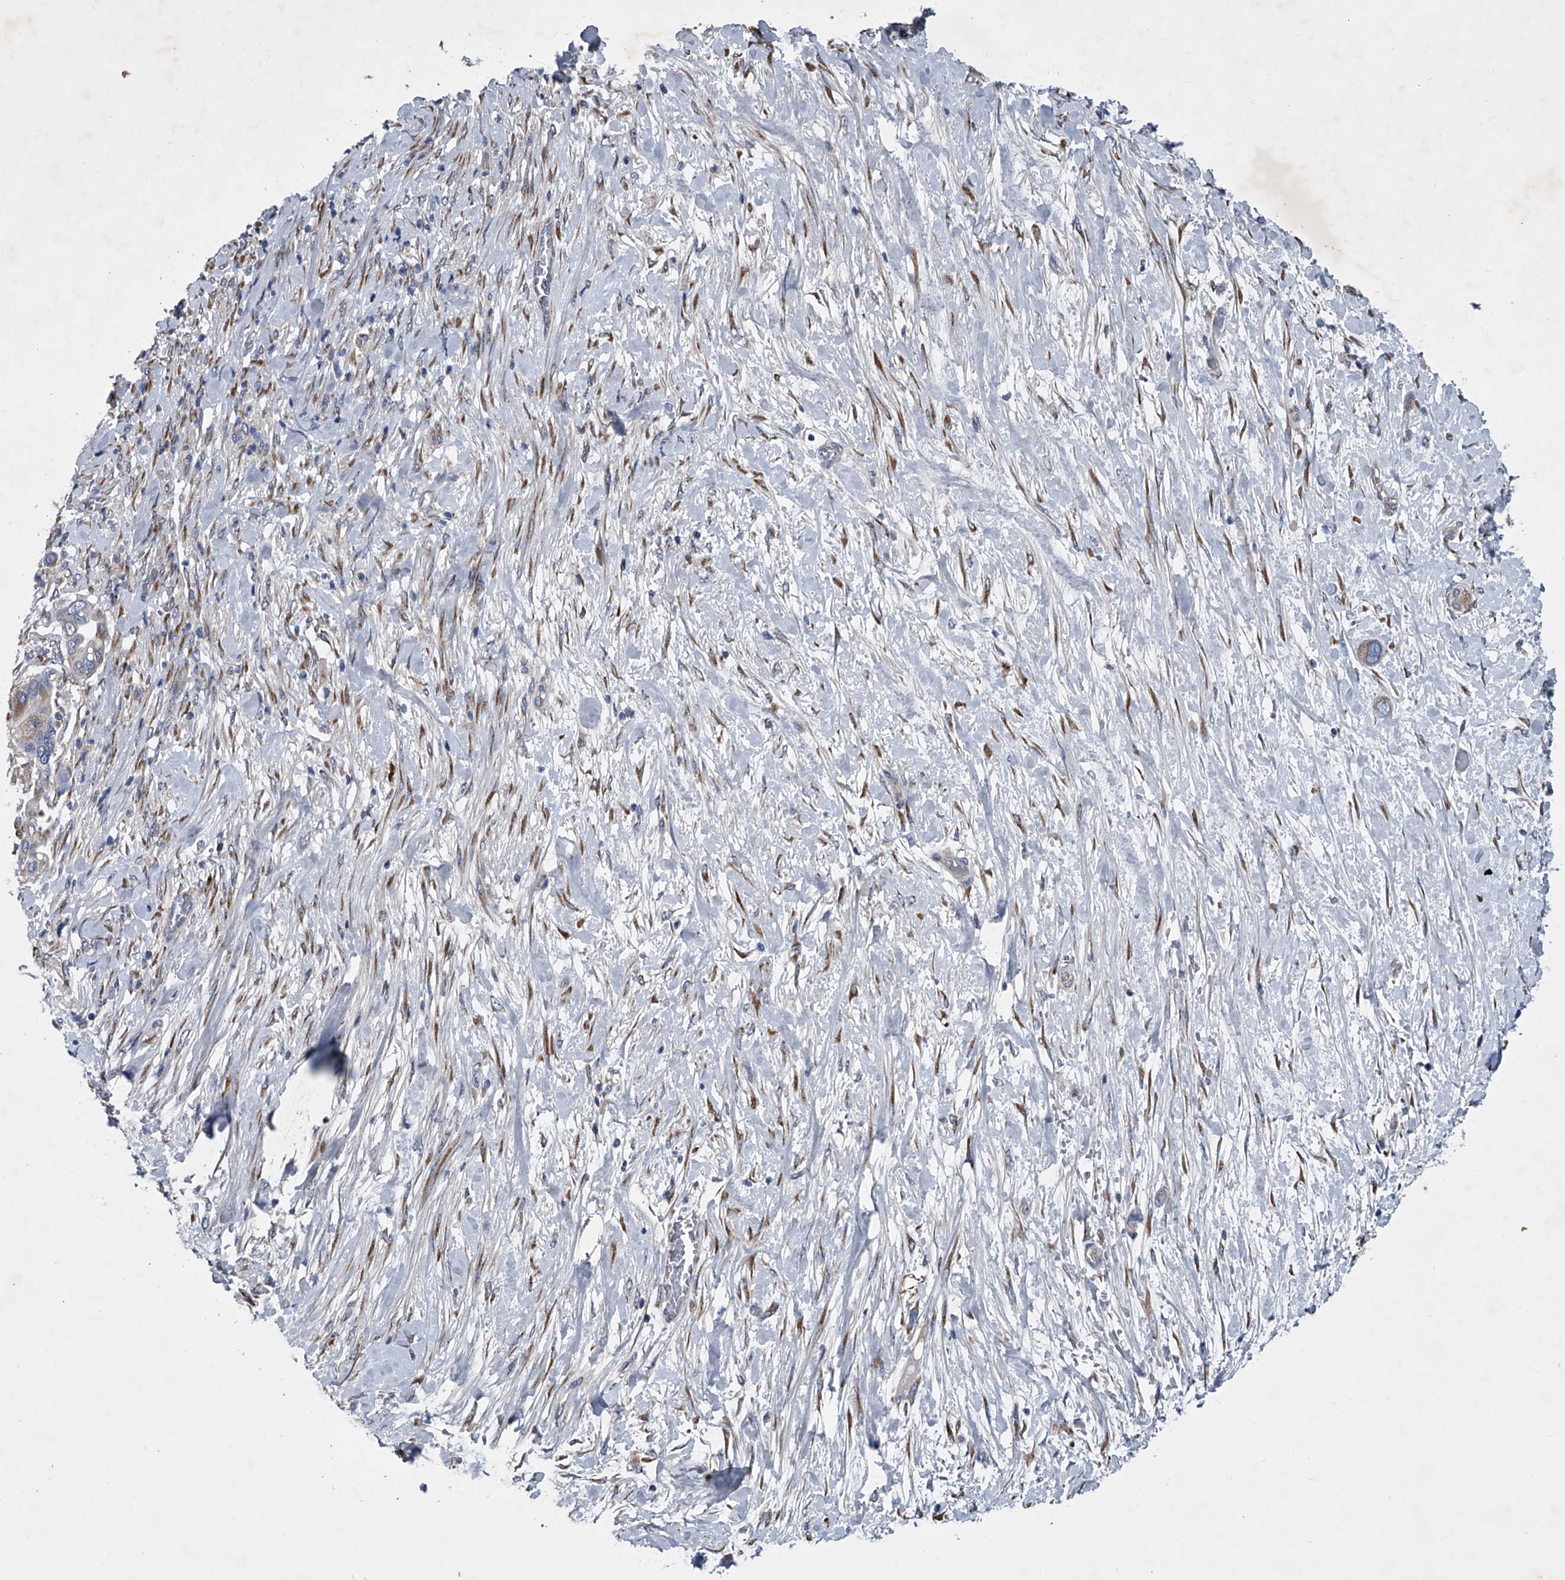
{"staining": {"intensity": "weak", "quantity": "<25%", "location": "cytoplasmic/membranous"}, "tissue": "pancreatic cancer", "cell_type": "Tumor cells", "image_type": "cancer", "snomed": [{"axis": "morphology", "description": "Adenocarcinoma, NOS"}, {"axis": "topography", "description": "Pancreas"}], "caption": "High magnification brightfield microscopy of pancreatic cancer (adenocarcinoma) stained with DAB (brown) and counterstained with hematoxylin (blue): tumor cells show no significant expression.", "gene": "ABCG1", "patient": {"sex": "male", "age": 68}}